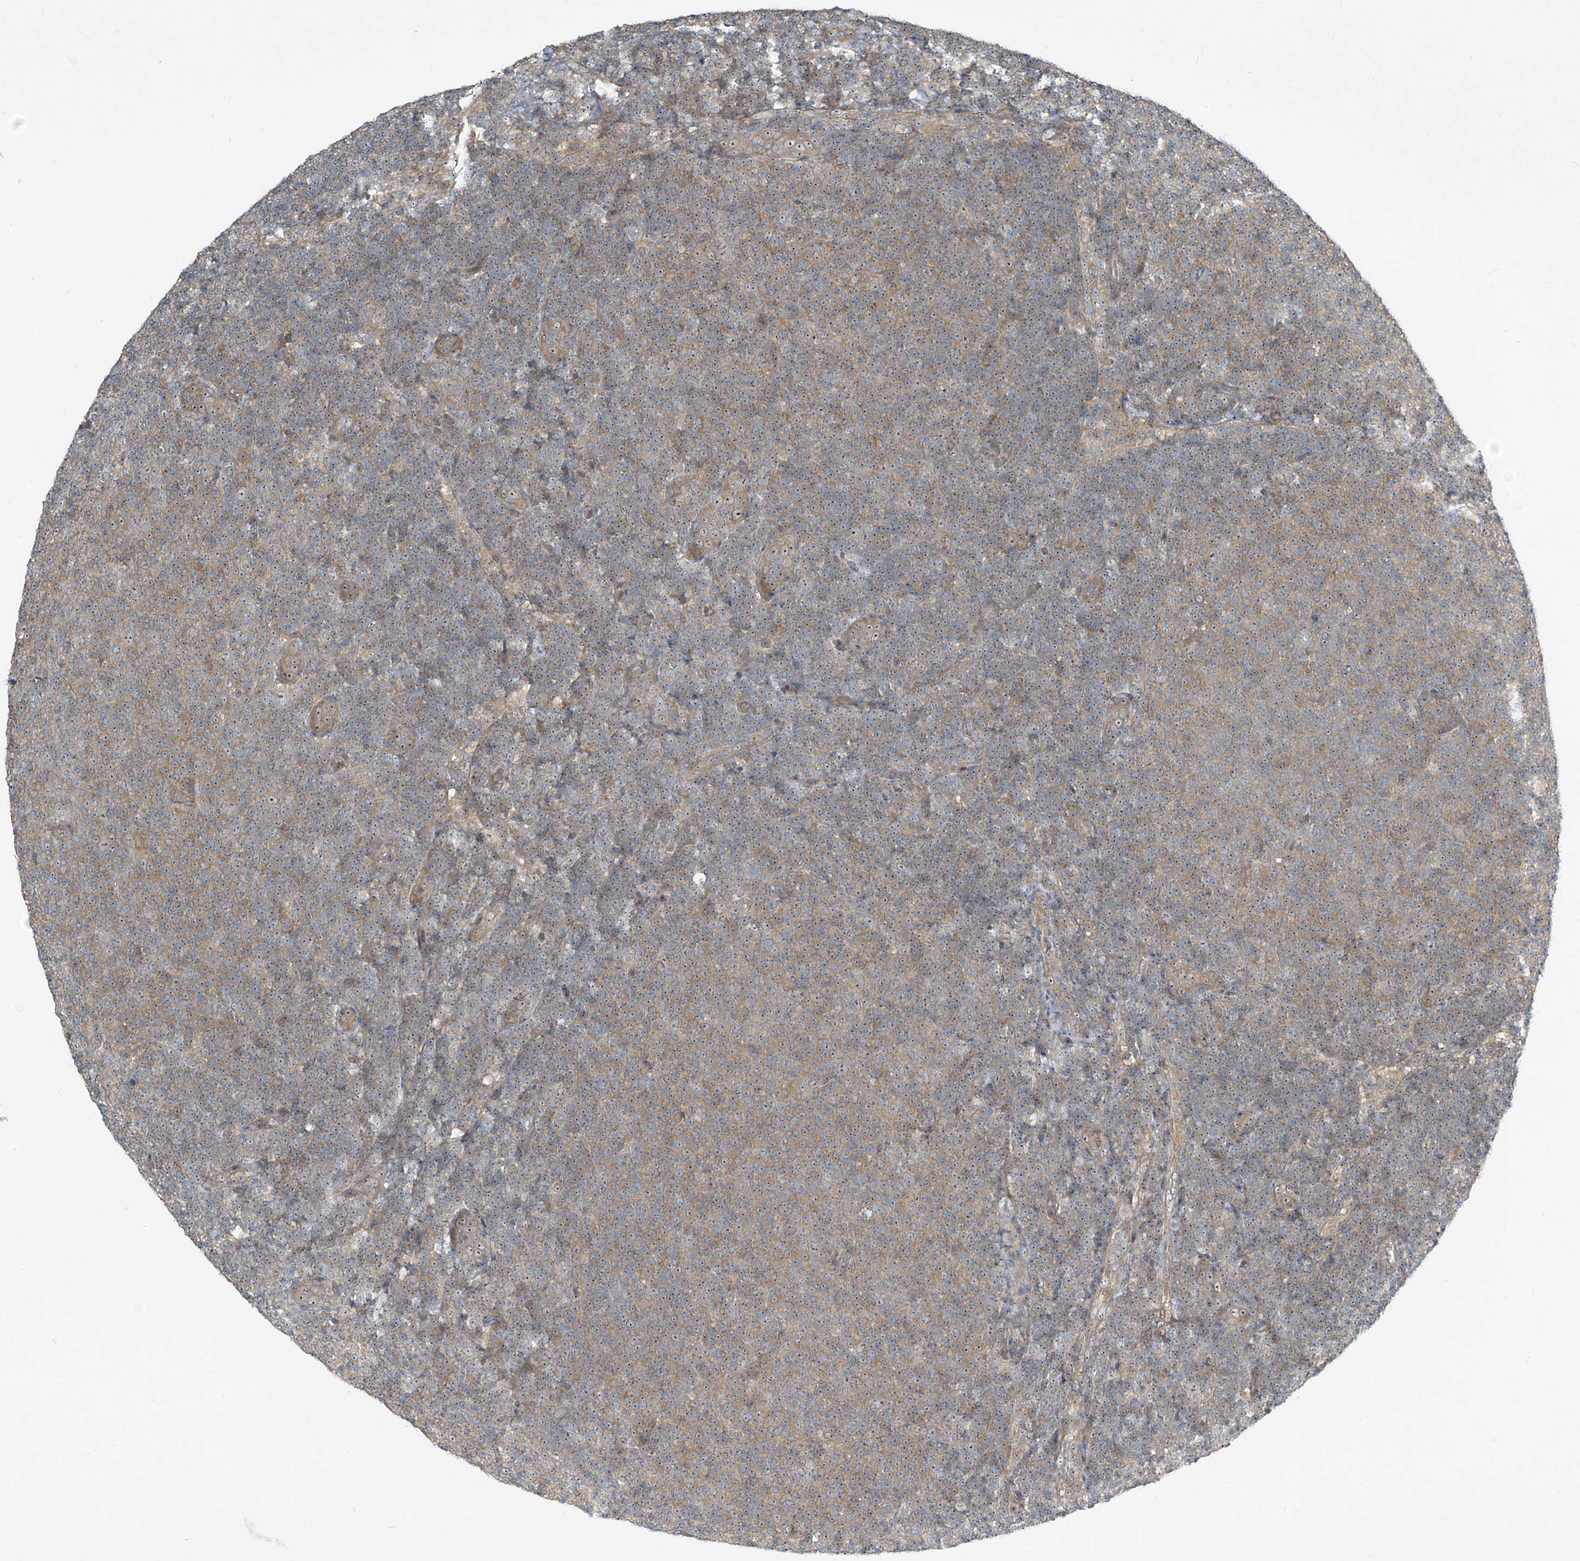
{"staining": {"intensity": "weak", "quantity": "25%-75%", "location": "cytoplasmic/membranous,nuclear"}, "tissue": "lymphoma", "cell_type": "Tumor cells", "image_type": "cancer", "snomed": [{"axis": "morphology", "description": "Malignant lymphoma, non-Hodgkin's type, Low grade"}, {"axis": "topography", "description": "Lymph node"}], "caption": "A low amount of weak cytoplasmic/membranous and nuclear positivity is seen in approximately 25%-75% of tumor cells in lymphoma tissue.", "gene": "PPCS", "patient": {"sex": "male", "age": 66}}